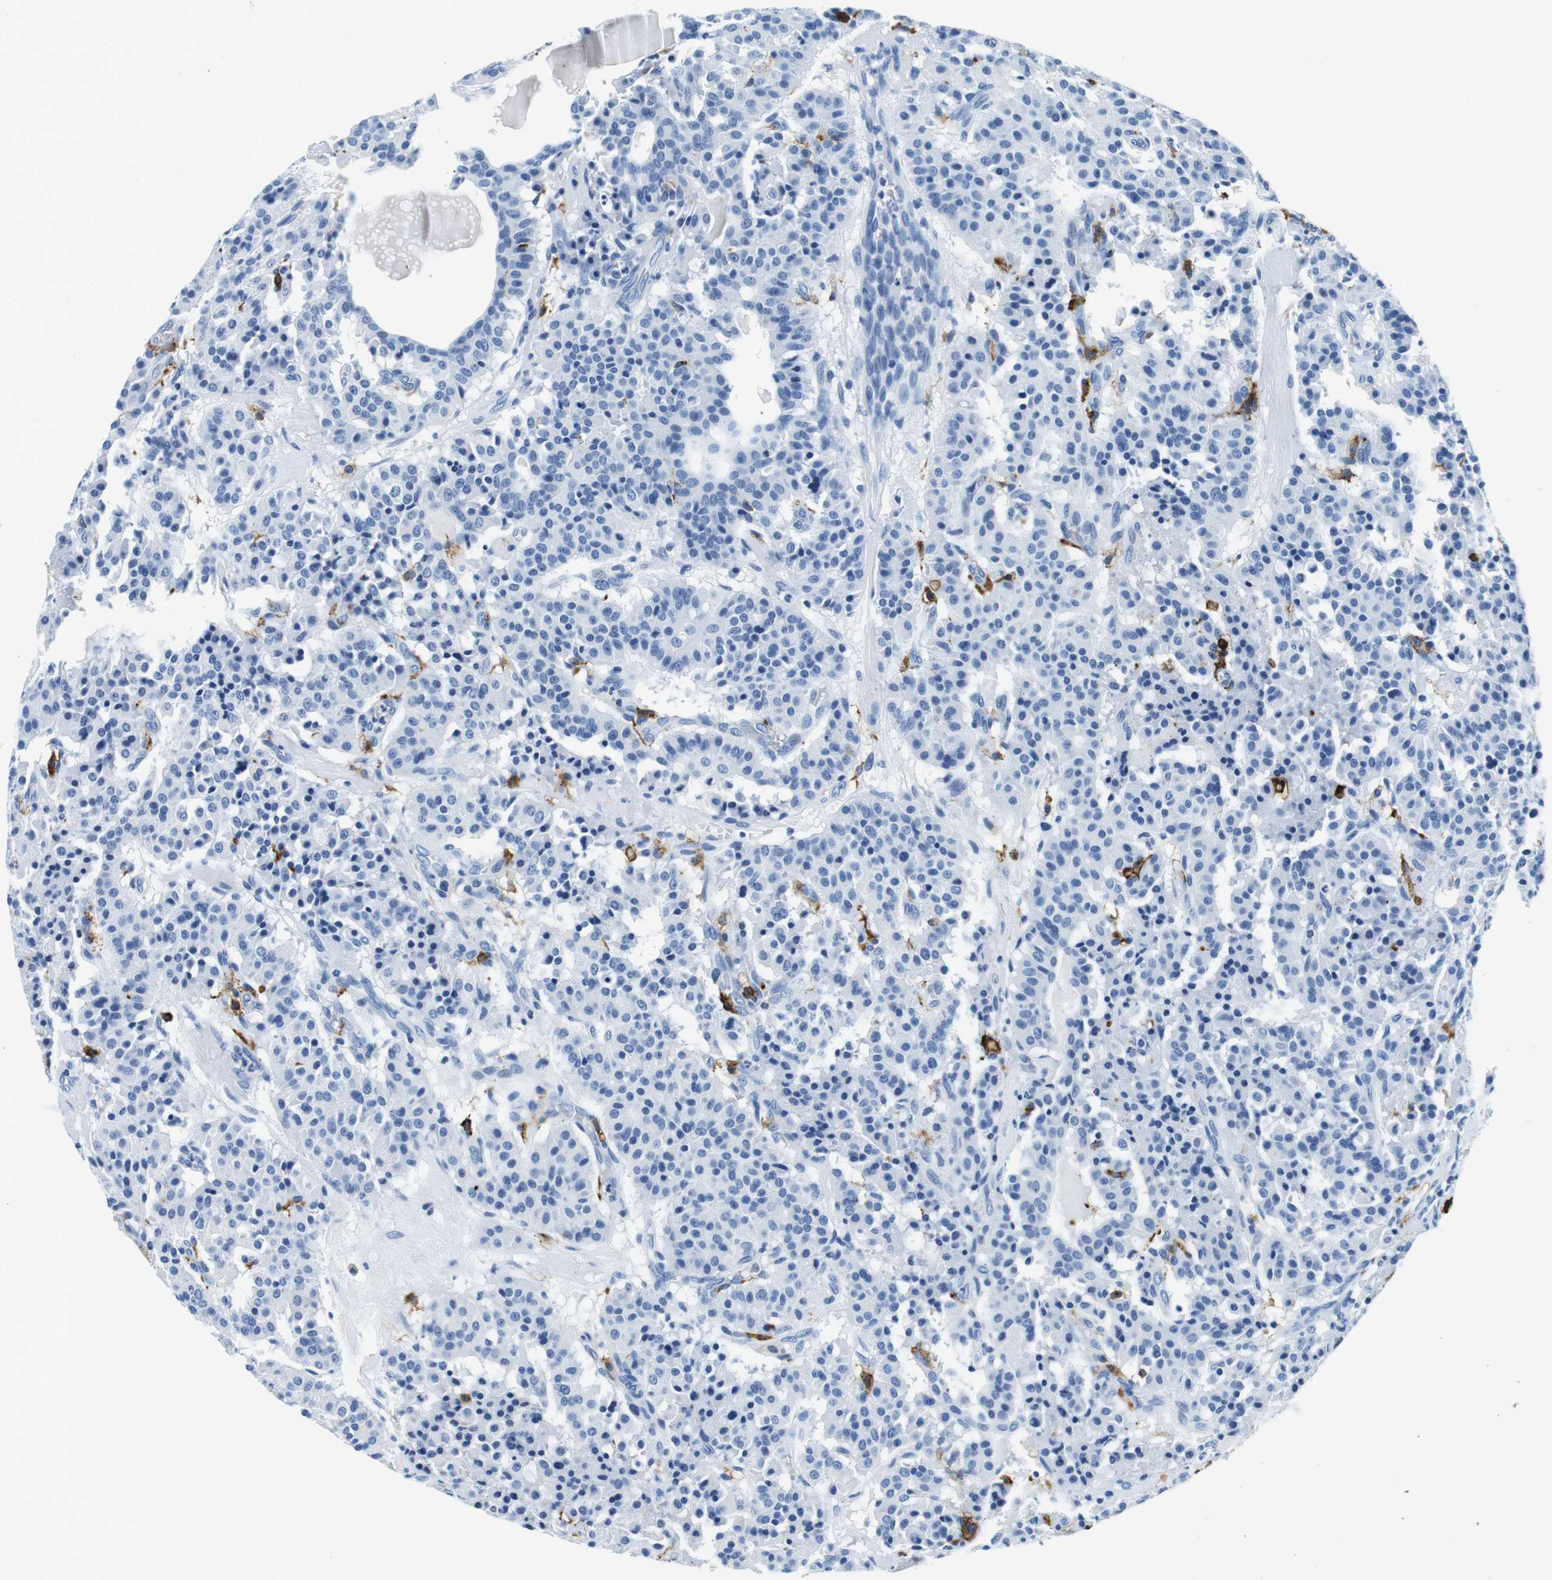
{"staining": {"intensity": "negative", "quantity": "none", "location": "none"}, "tissue": "carcinoid", "cell_type": "Tumor cells", "image_type": "cancer", "snomed": [{"axis": "morphology", "description": "Carcinoid, malignant, NOS"}, {"axis": "topography", "description": "Lung"}], "caption": "DAB immunohistochemical staining of carcinoid reveals no significant staining in tumor cells.", "gene": "HLA-DRB1", "patient": {"sex": "male", "age": 30}}